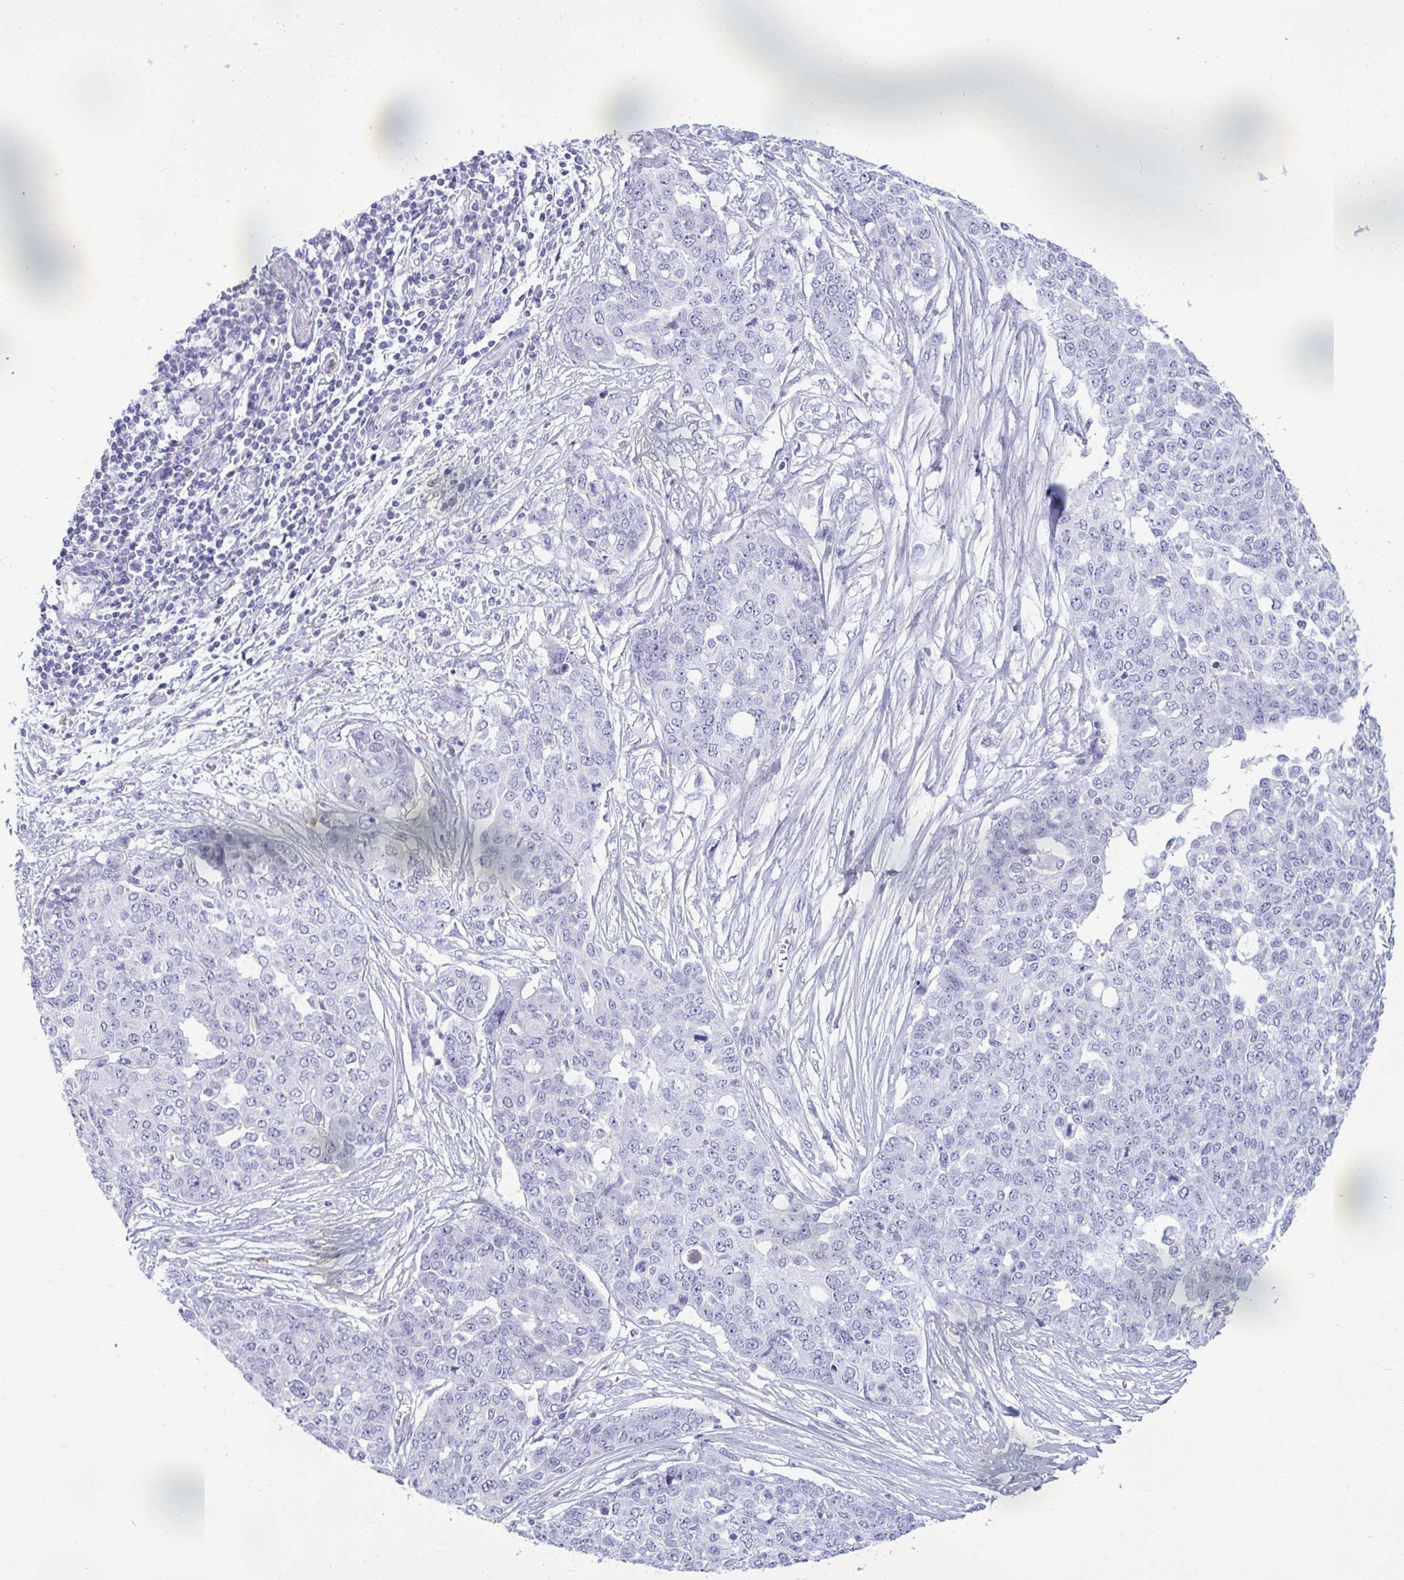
{"staining": {"intensity": "negative", "quantity": "none", "location": "none"}, "tissue": "ovarian cancer", "cell_type": "Tumor cells", "image_type": "cancer", "snomed": [{"axis": "morphology", "description": "Cystadenocarcinoma, serous, NOS"}, {"axis": "topography", "description": "Soft tissue"}, {"axis": "topography", "description": "Ovary"}], "caption": "Human ovarian cancer (serous cystadenocarcinoma) stained for a protein using IHC exhibits no expression in tumor cells.", "gene": "ARHGAP42", "patient": {"sex": "female", "age": 57}}